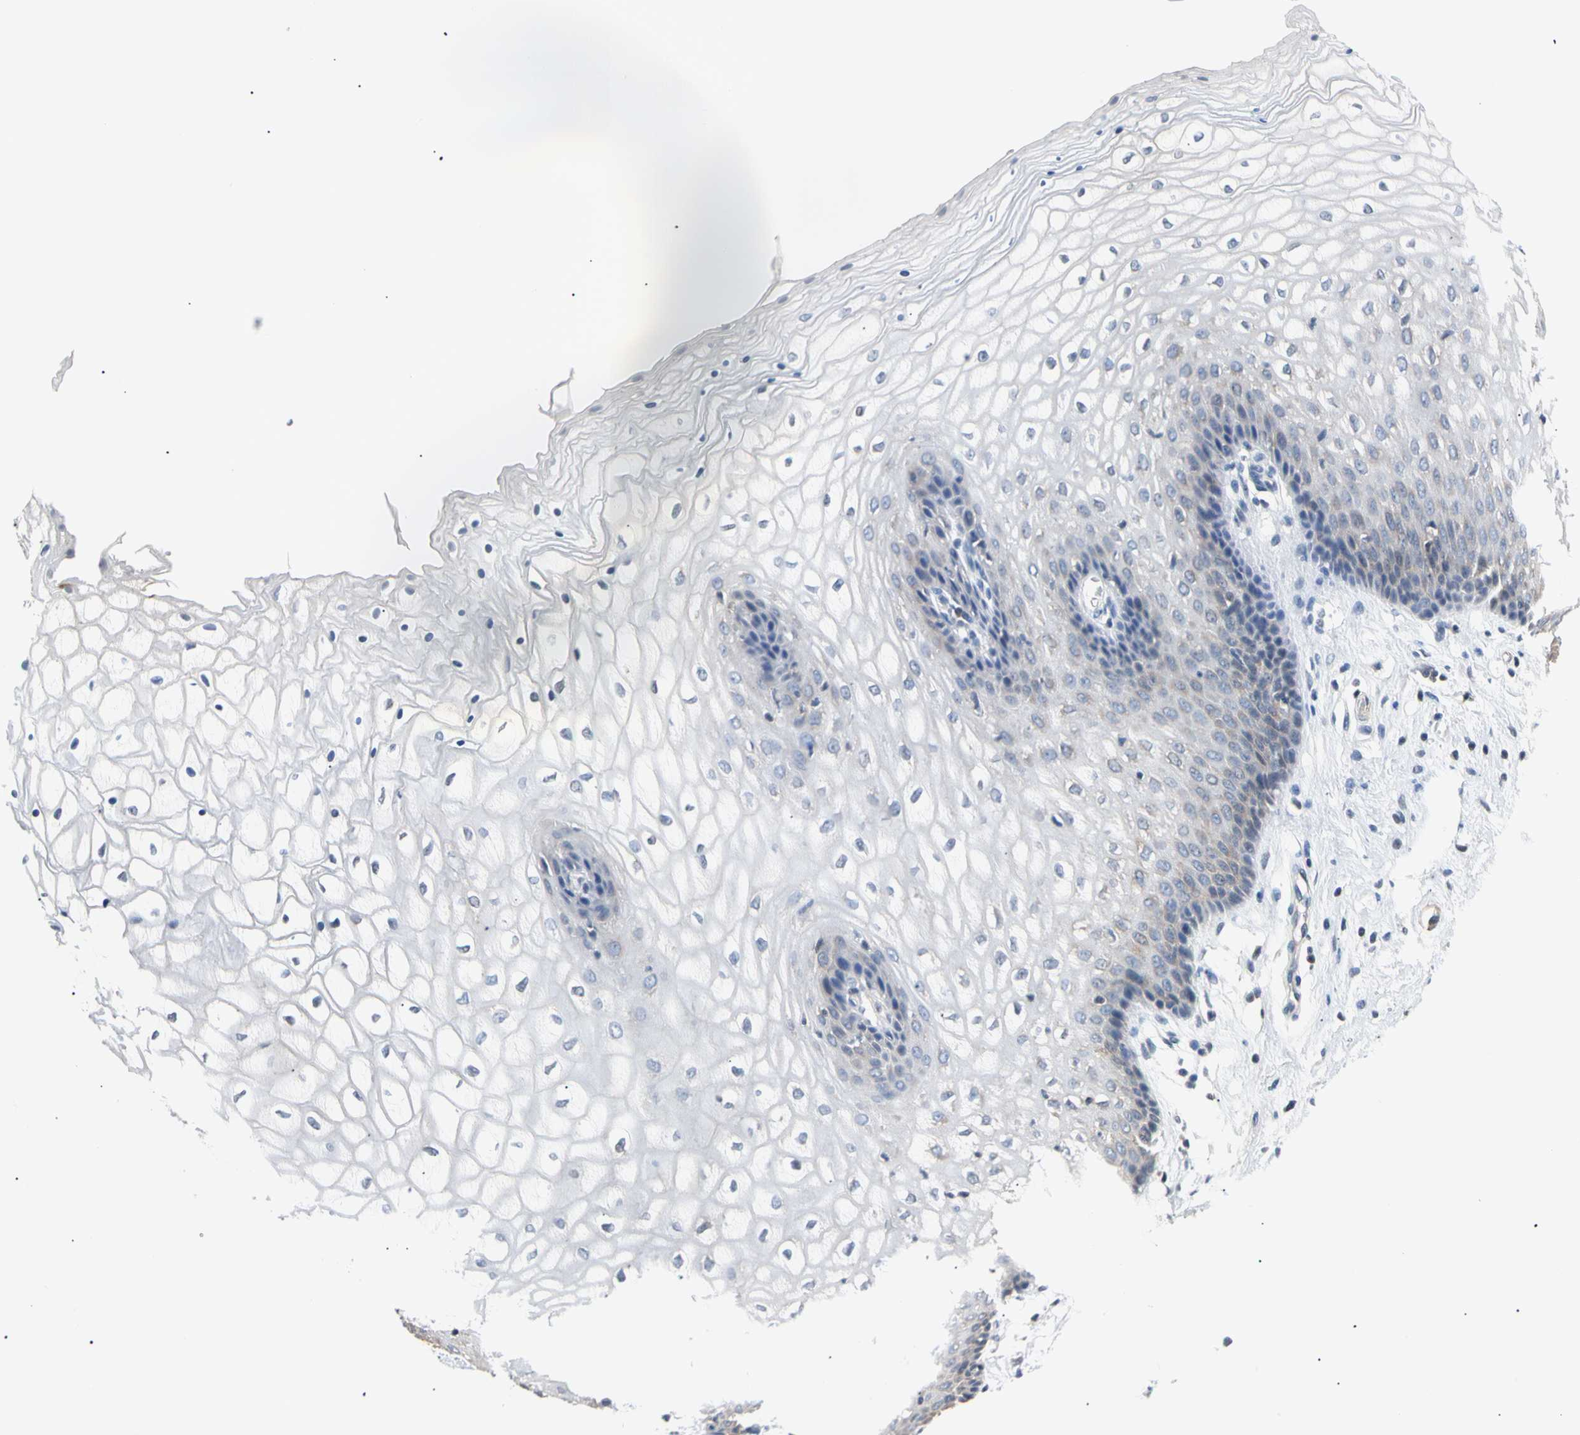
{"staining": {"intensity": "negative", "quantity": "none", "location": "none"}, "tissue": "vagina", "cell_type": "Squamous epithelial cells", "image_type": "normal", "snomed": [{"axis": "morphology", "description": "Normal tissue, NOS"}, {"axis": "topography", "description": "Vagina"}], "caption": "The histopathology image exhibits no staining of squamous epithelial cells in unremarkable vagina.", "gene": "SEC23B", "patient": {"sex": "female", "age": 34}}